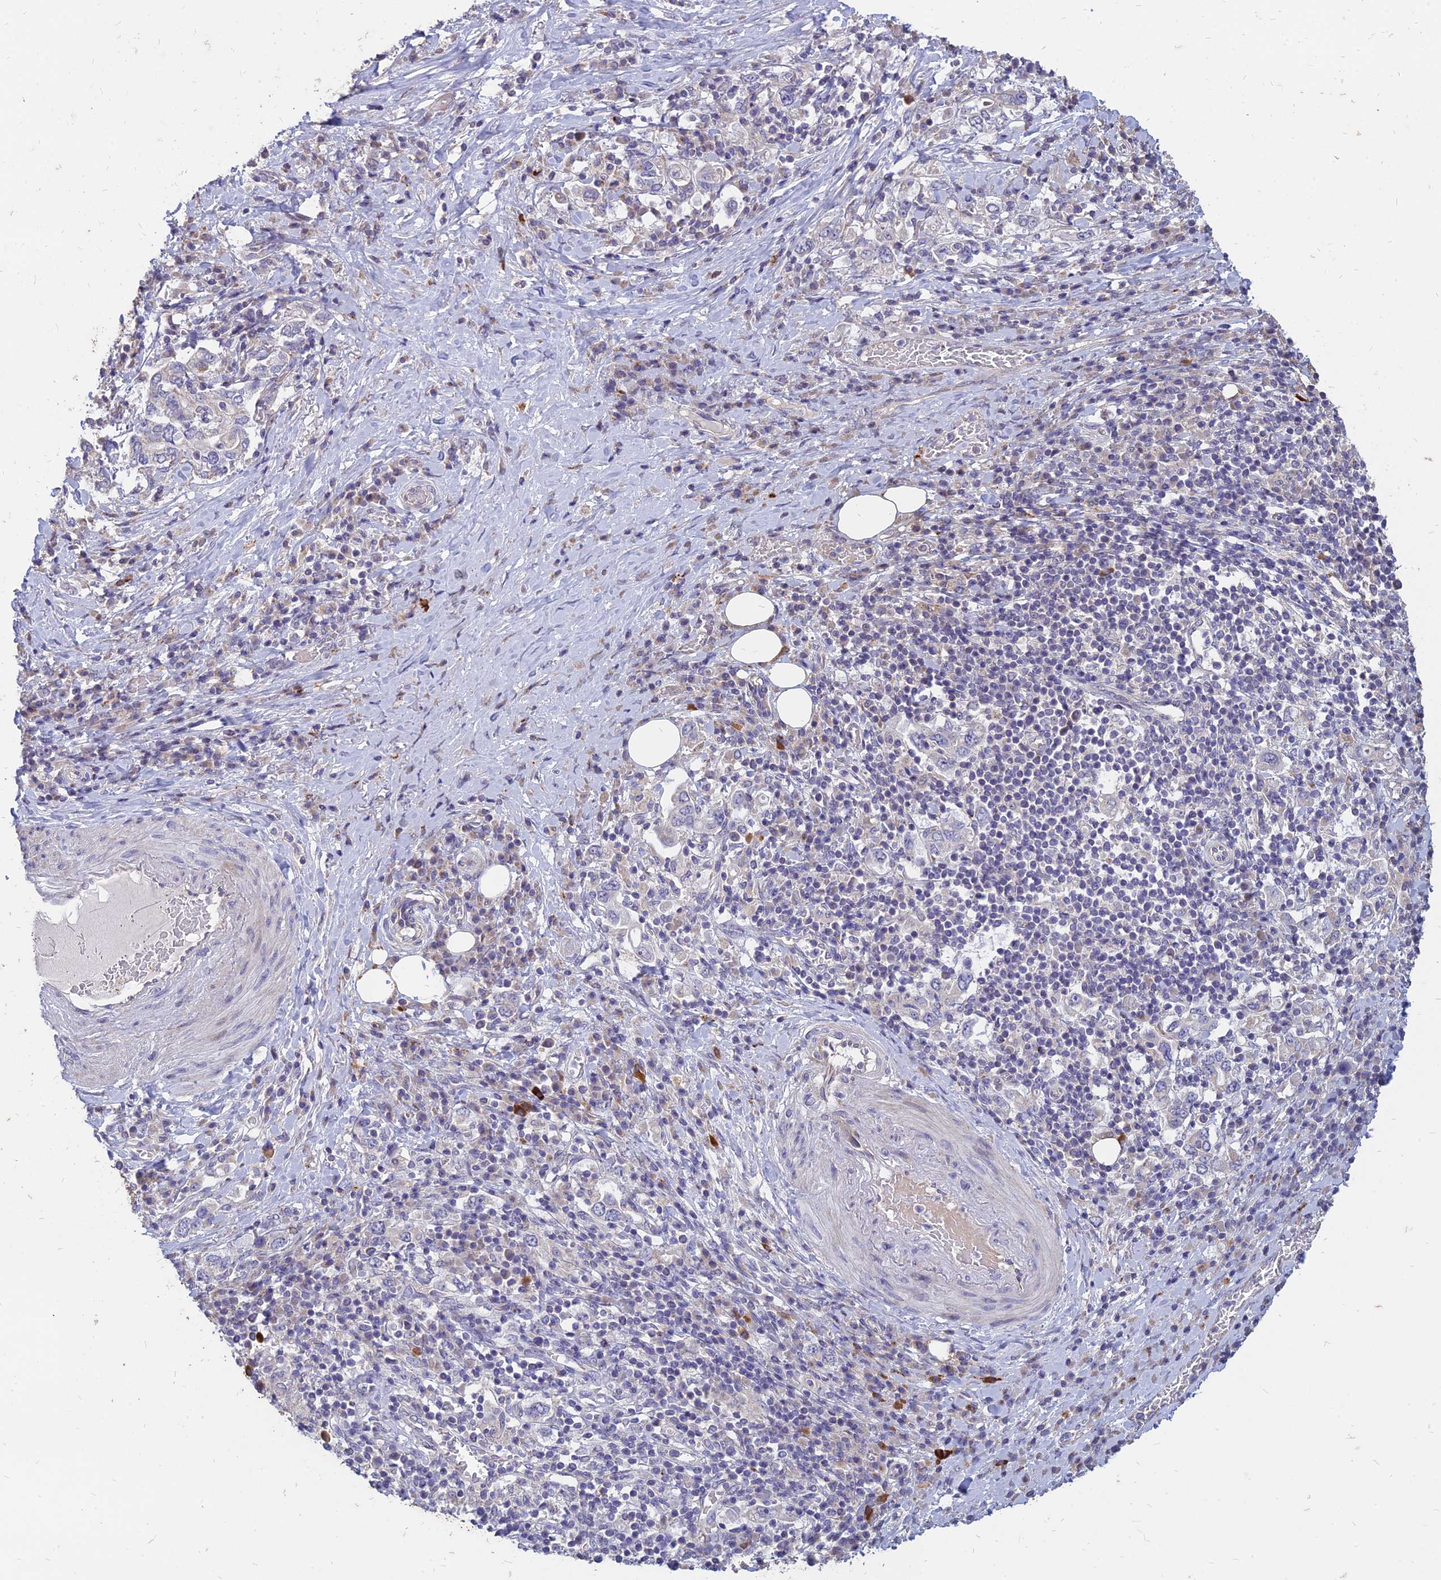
{"staining": {"intensity": "negative", "quantity": "none", "location": "none"}, "tissue": "stomach cancer", "cell_type": "Tumor cells", "image_type": "cancer", "snomed": [{"axis": "morphology", "description": "Adenocarcinoma, NOS"}, {"axis": "topography", "description": "Stomach, upper"}, {"axis": "topography", "description": "Stomach"}], "caption": "High power microscopy photomicrograph of an IHC photomicrograph of stomach cancer (adenocarcinoma), revealing no significant staining in tumor cells. (Brightfield microscopy of DAB (3,3'-diaminobenzidine) IHC at high magnification).", "gene": "ST3GAL6", "patient": {"sex": "male", "age": 62}}